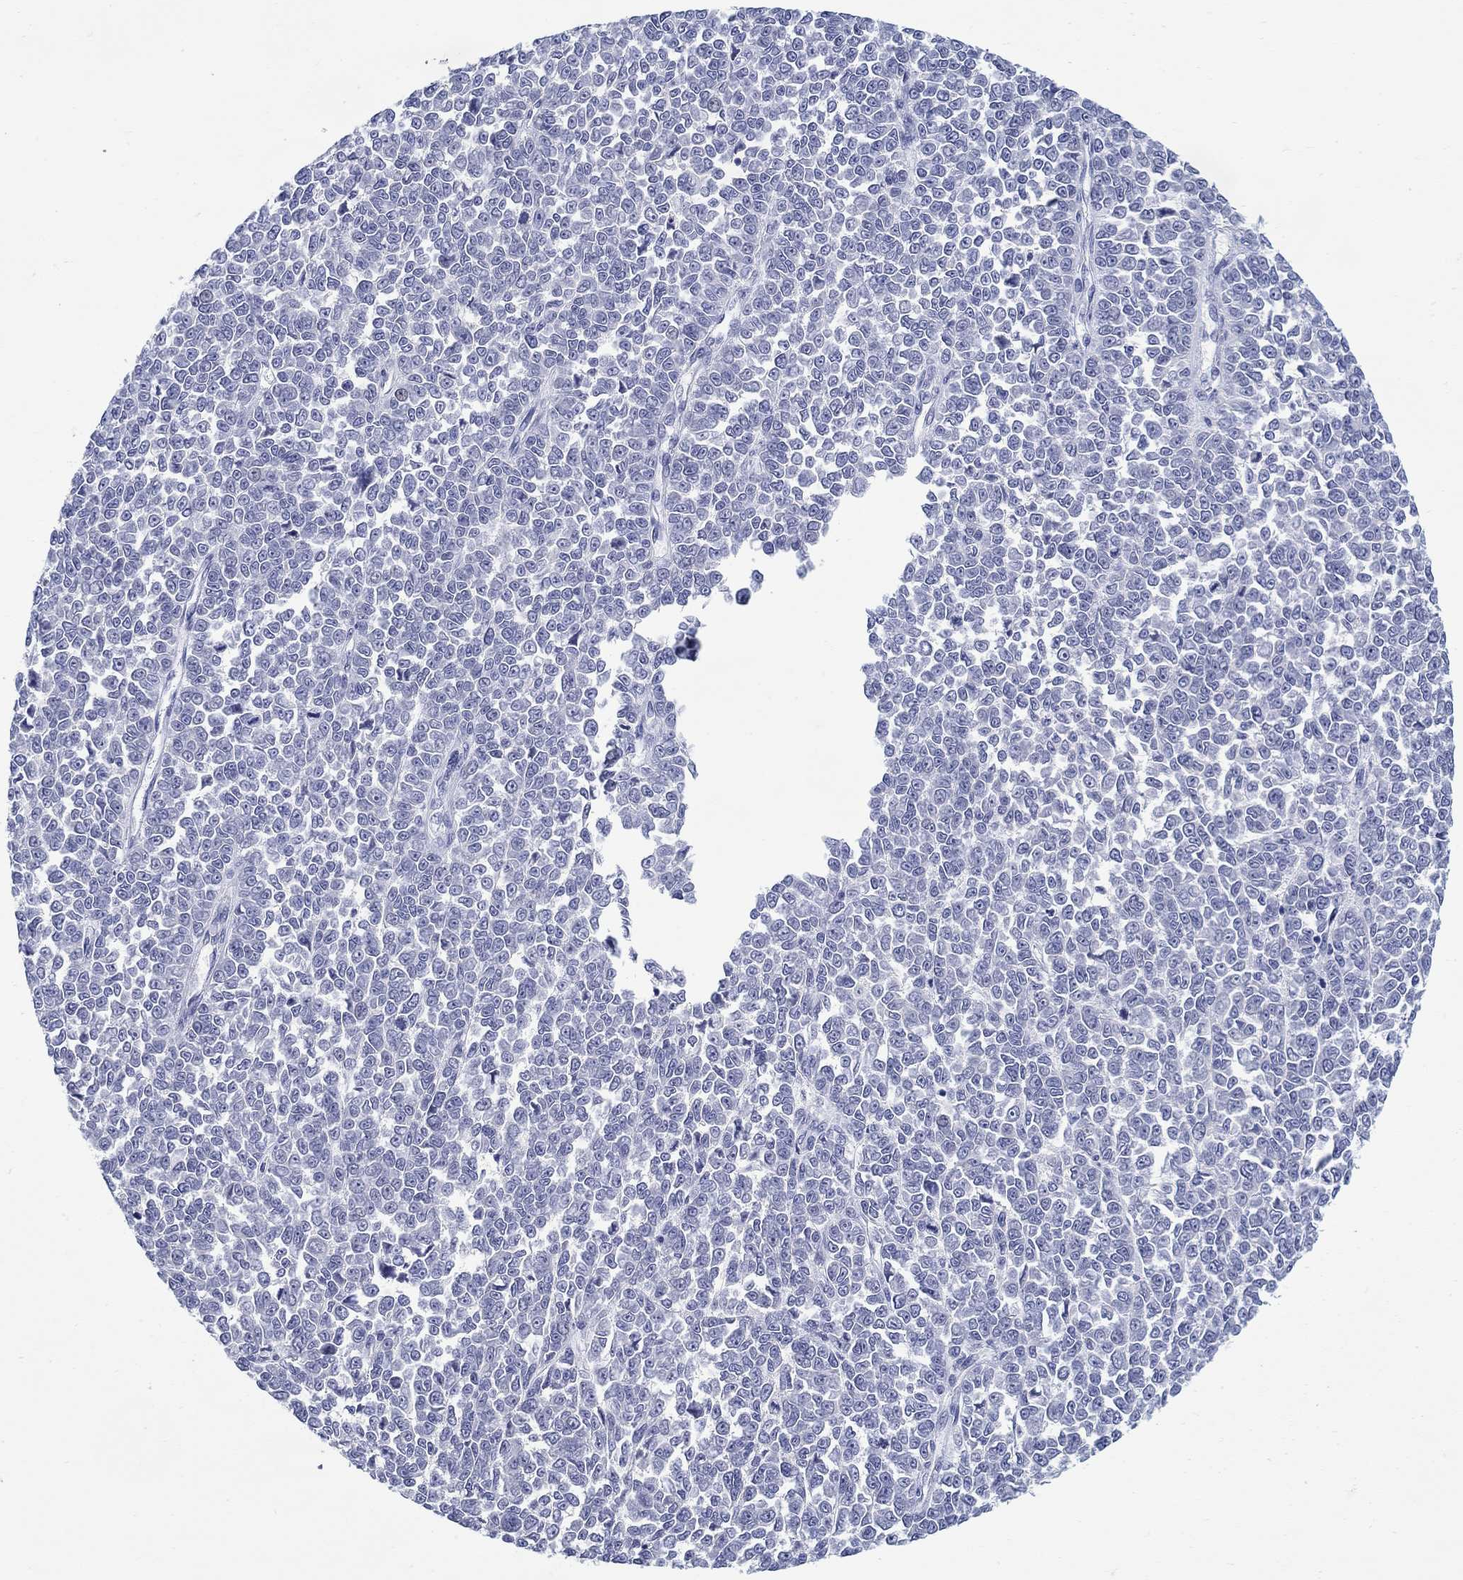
{"staining": {"intensity": "negative", "quantity": "none", "location": "none"}, "tissue": "melanoma", "cell_type": "Tumor cells", "image_type": "cancer", "snomed": [{"axis": "morphology", "description": "Malignant melanoma, NOS"}, {"axis": "topography", "description": "Skin"}], "caption": "DAB (3,3'-diaminobenzidine) immunohistochemical staining of human malignant melanoma displays no significant staining in tumor cells.", "gene": "ABCA4", "patient": {"sex": "female", "age": 95}}